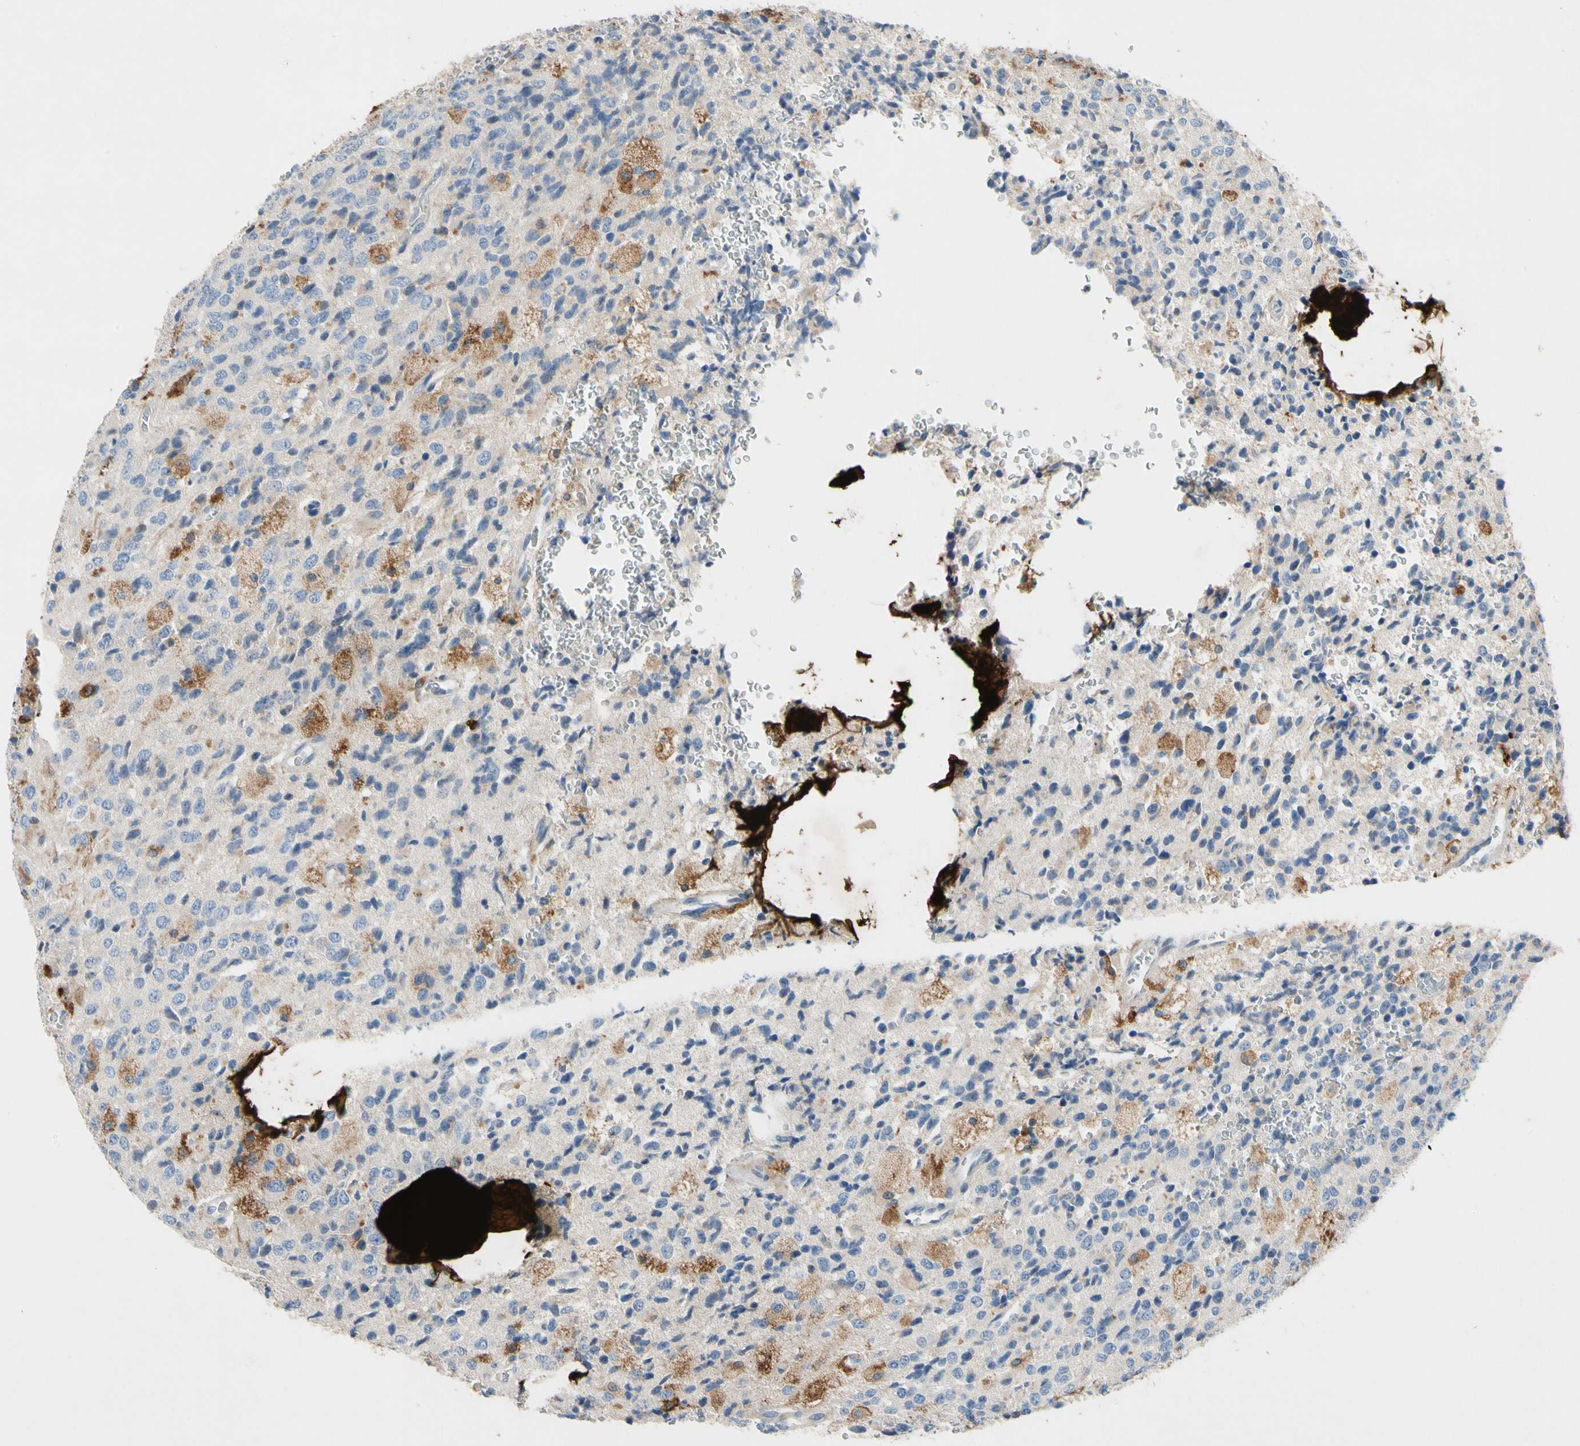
{"staining": {"intensity": "moderate", "quantity": "<25%", "location": "cytoplasmic/membranous"}, "tissue": "glioma", "cell_type": "Tumor cells", "image_type": "cancer", "snomed": [{"axis": "morphology", "description": "Glioma, malignant, High grade"}, {"axis": "topography", "description": "pancreas cauda"}], "caption": "Glioma tissue shows moderate cytoplasmic/membranous positivity in approximately <25% of tumor cells", "gene": "GAS6", "patient": {"sex": "male", "age": 60}}